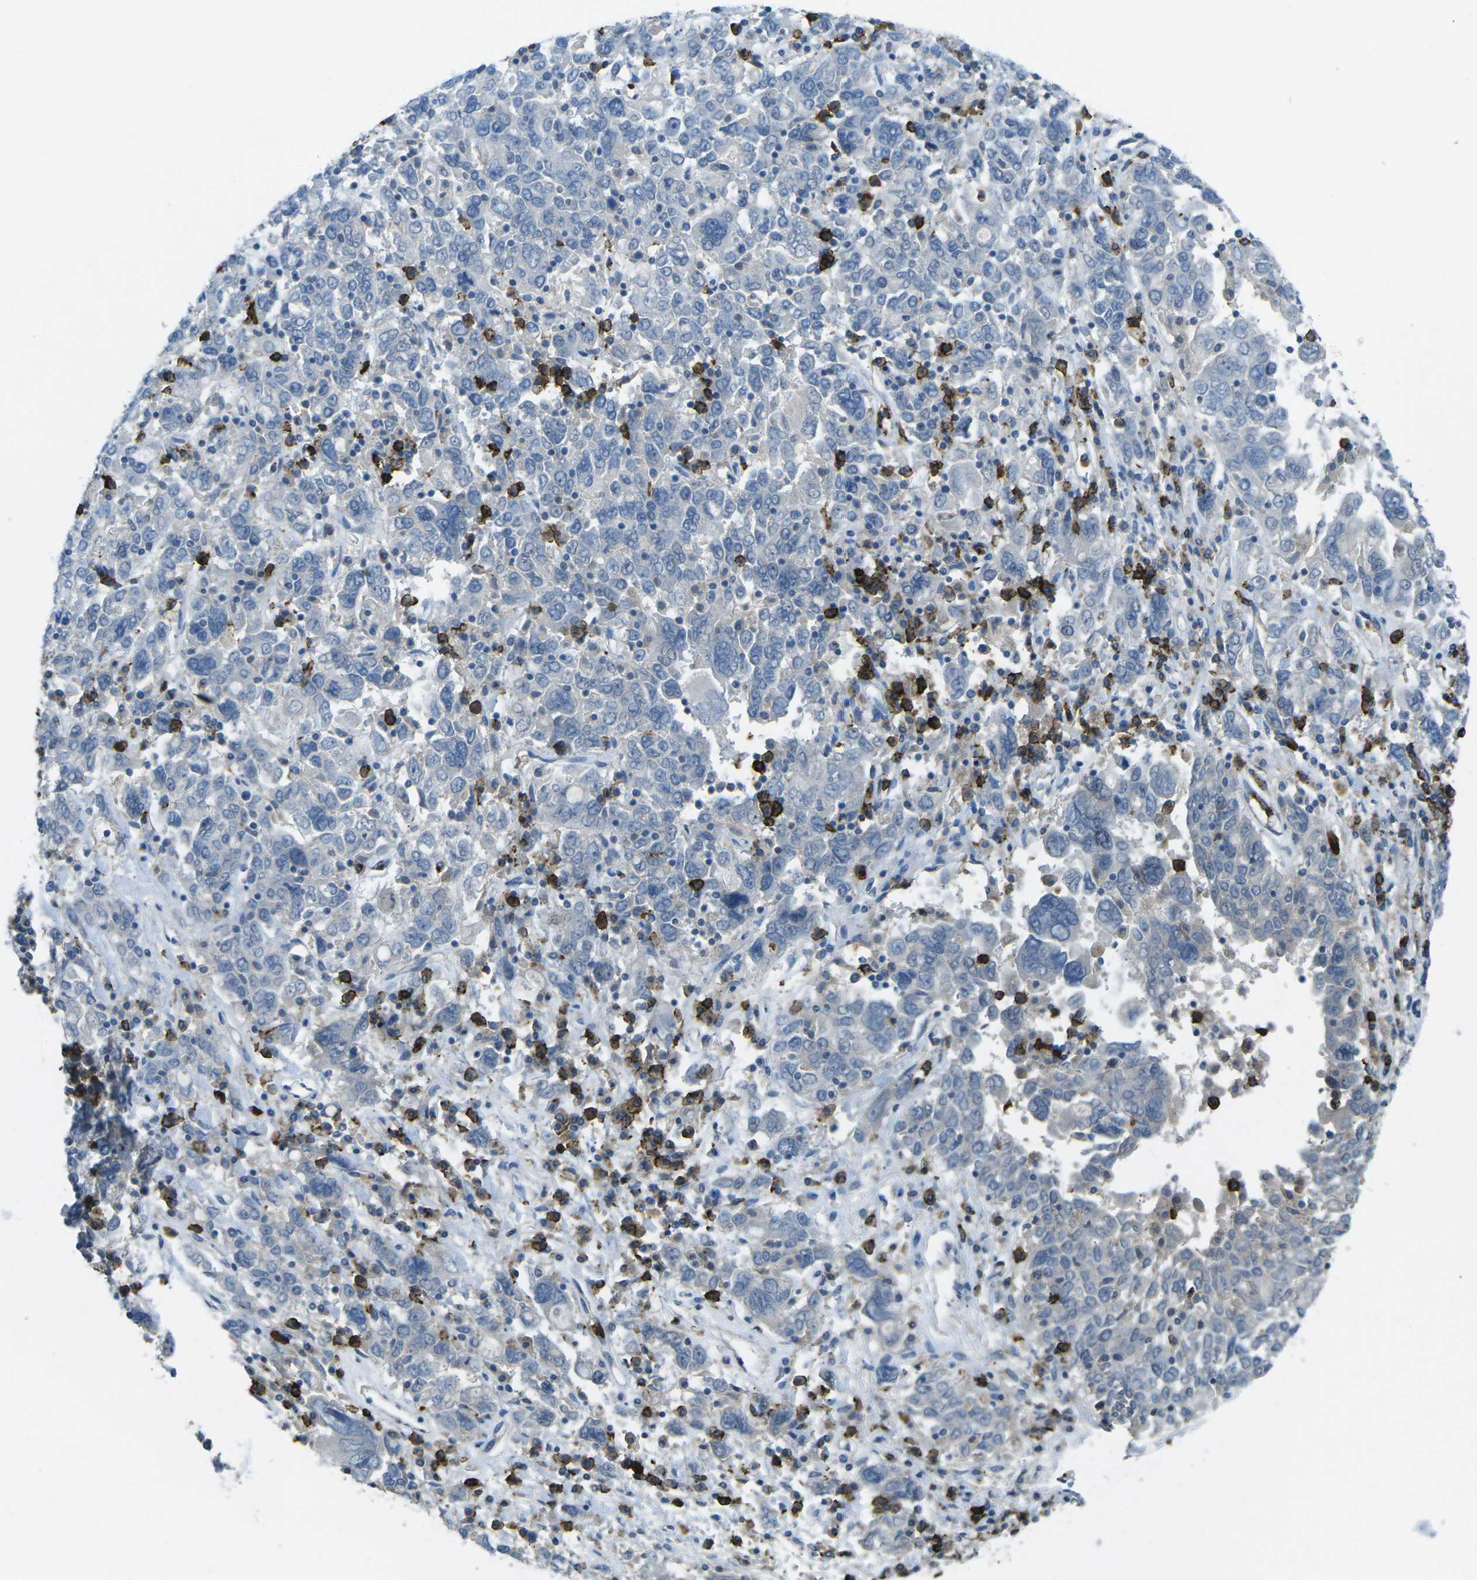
{"staining": {"intensity": "negative", "quantity": "none", "location": "none"}, "tissue": "ovarian cancer", "cell_type": "Tumor cells", "image_type": "cancer", "snomed": [{"axis": "morphology", "description": "Carcinoma, endometroid"}, {"axis": "topography", "description": "Ovary"}], "caption": "Protein analysis of ovarian cancer displays no significant staining in tumor cells.", "gene": "CD19", "patient": {"sex": "female", "age": 62}}